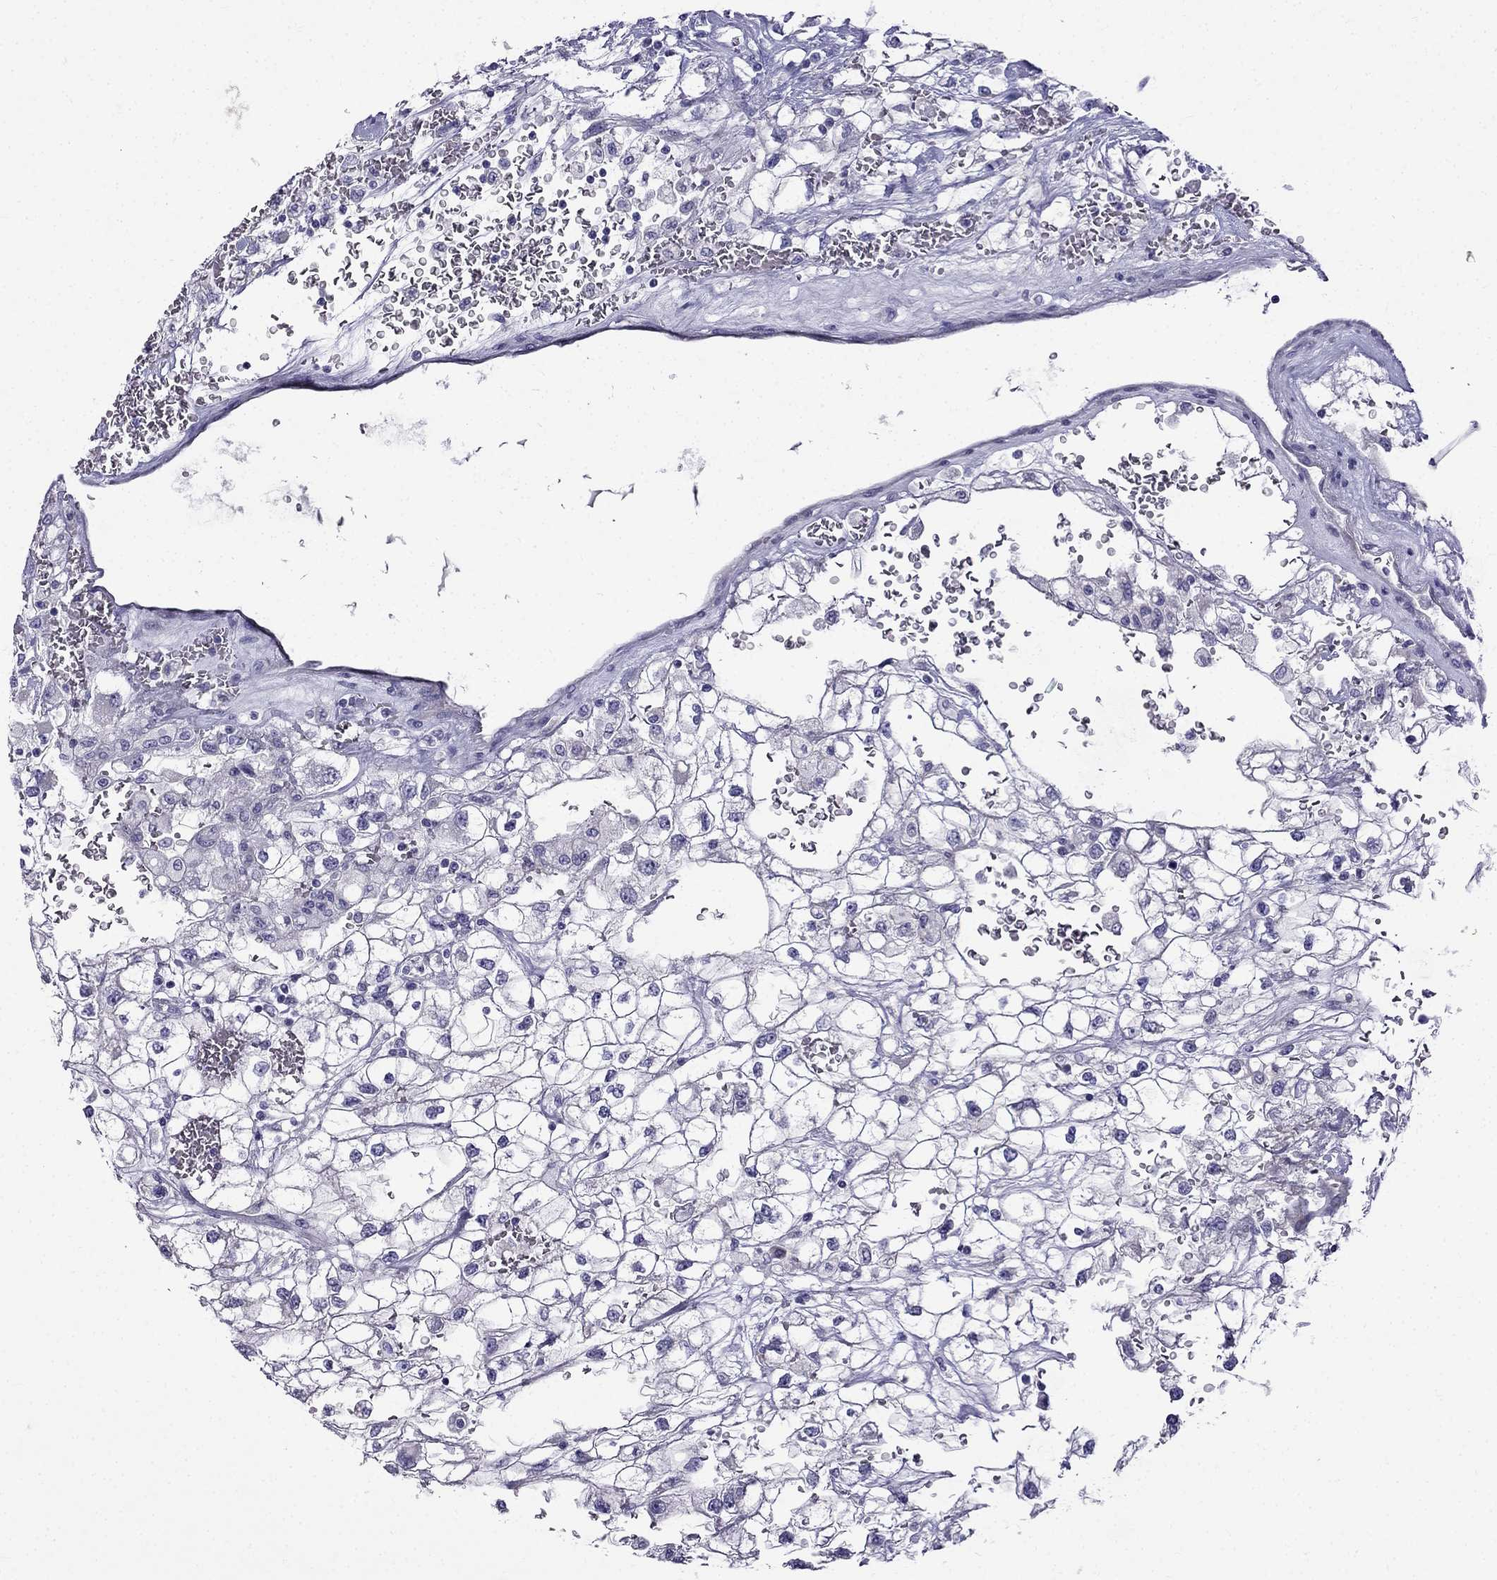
{"staining": {"intensity": "negative", "quantity": "none", "location": "none"}, "tissue": "renal cancer", "cell_type": "Tumor cells", "image_type": "cancer", "snomed": [{"axis": "morphology", "description": "Adenocarcinoma, NOS"}, {"axis": "topography", "description": "Kidney"}], "caption": "A photomicrograph of renal adenocarcinoma stained for a protein shows no brown staining in tumor cells.", "gene": "PATE1", "patient": {"sex": "male", "age": 59}}